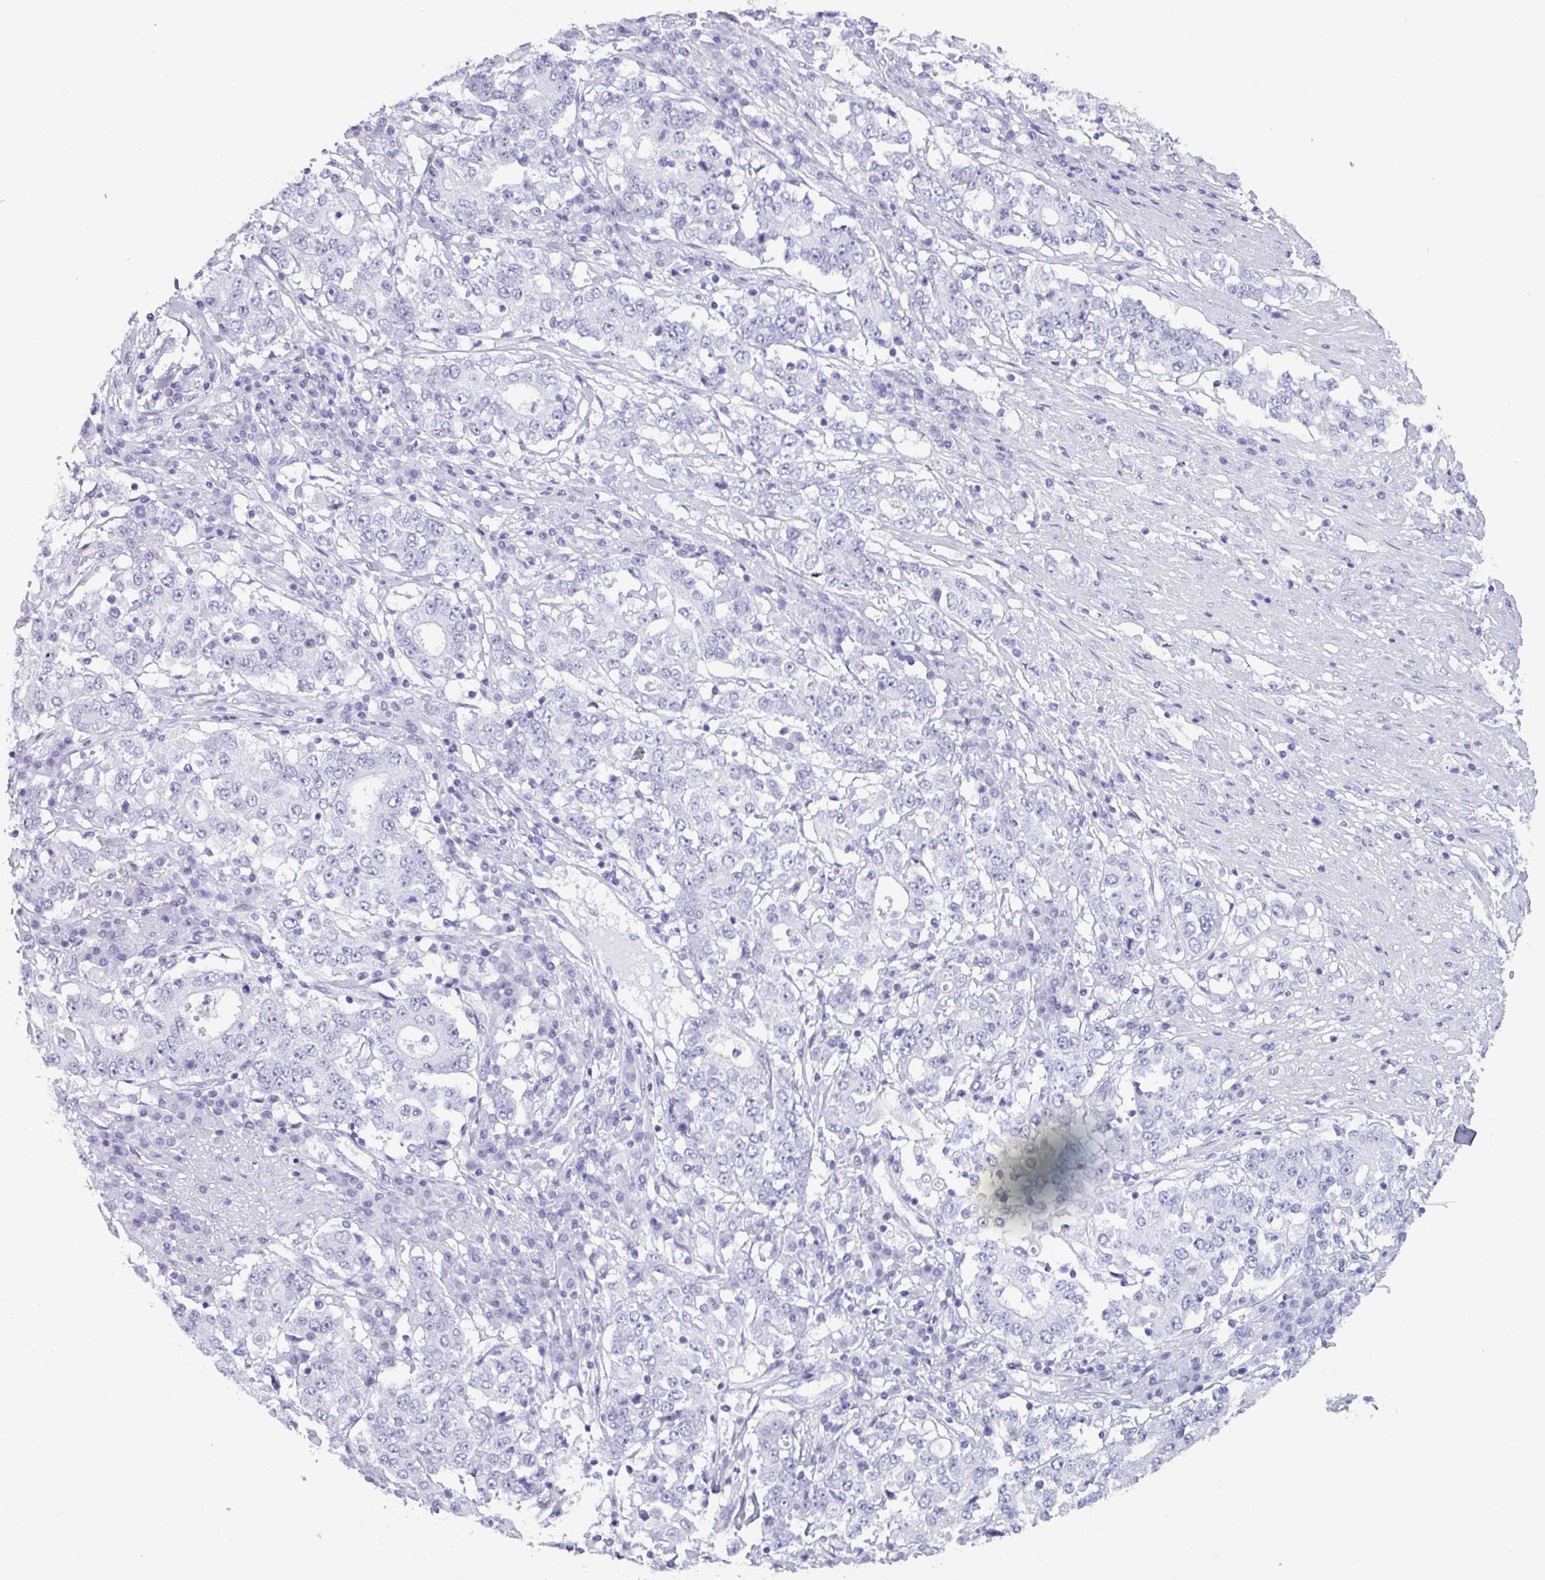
{"staining": {"intensity": "negative", "quantity": "none", "location": "none"}, "tissue": "stomach cancer", "cell_type": "Tumor cells", "image_type": "cancer", "snomed": [{"axis": "morphology", "description": "Adenocarcinoma, NOS"}, {"axis": "topography", "description": "Stomach"}], "caption": "Micrograph shows no protein staining in tumor cells of stomach cancer (adenocarcinoma) tissue.", "gene": "CRYBB2", "patient": {"sex": "male", "age": 59}}